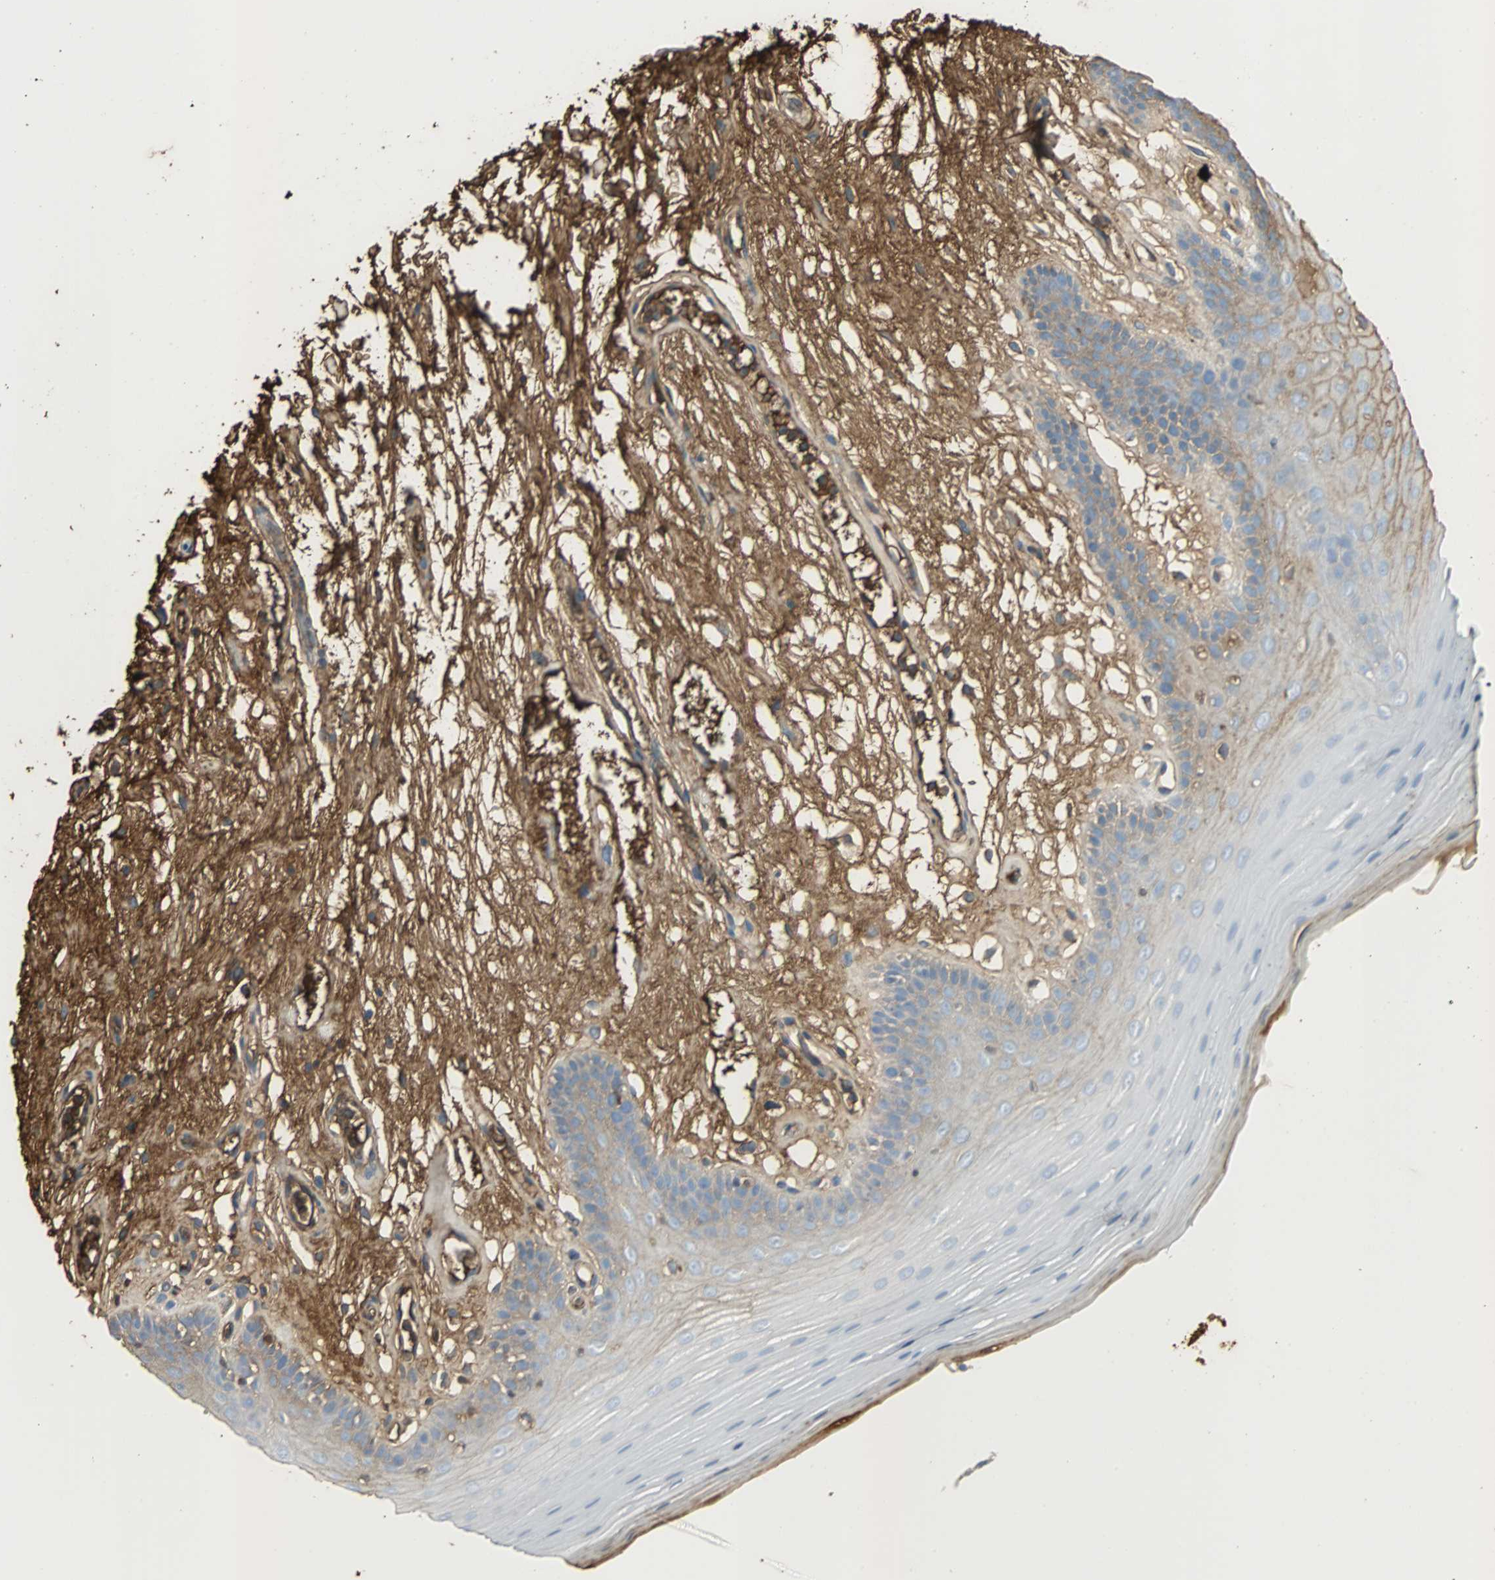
{"staining": {"intensity": "weak", "quantity": "<25%", "location": "cytoplasmic/membranous"}, "tissue": "oral mucosa", "cell_type": "Squamous epithelial cells", "image_type": "normal", "snomed": [{"axis": "morphology", "description": "Normal tissue, NOS"}, {"axis": "morphology", "description": "Squamous cell carcinoma, NOS"}, {"axis": "topography", "description": "Skeletal muscle"}, {"axis": "topography", "description": "Oral tissue"}, {"axis": "topography", "description": "Head-Neck"}], "caption": "DAB immunohistochemical staining of benign human oral mucosa shows no significant staining in squamous epithelial cells.", "gene": "IGHA1", "patient": {"sex": "male", "age": 71}}